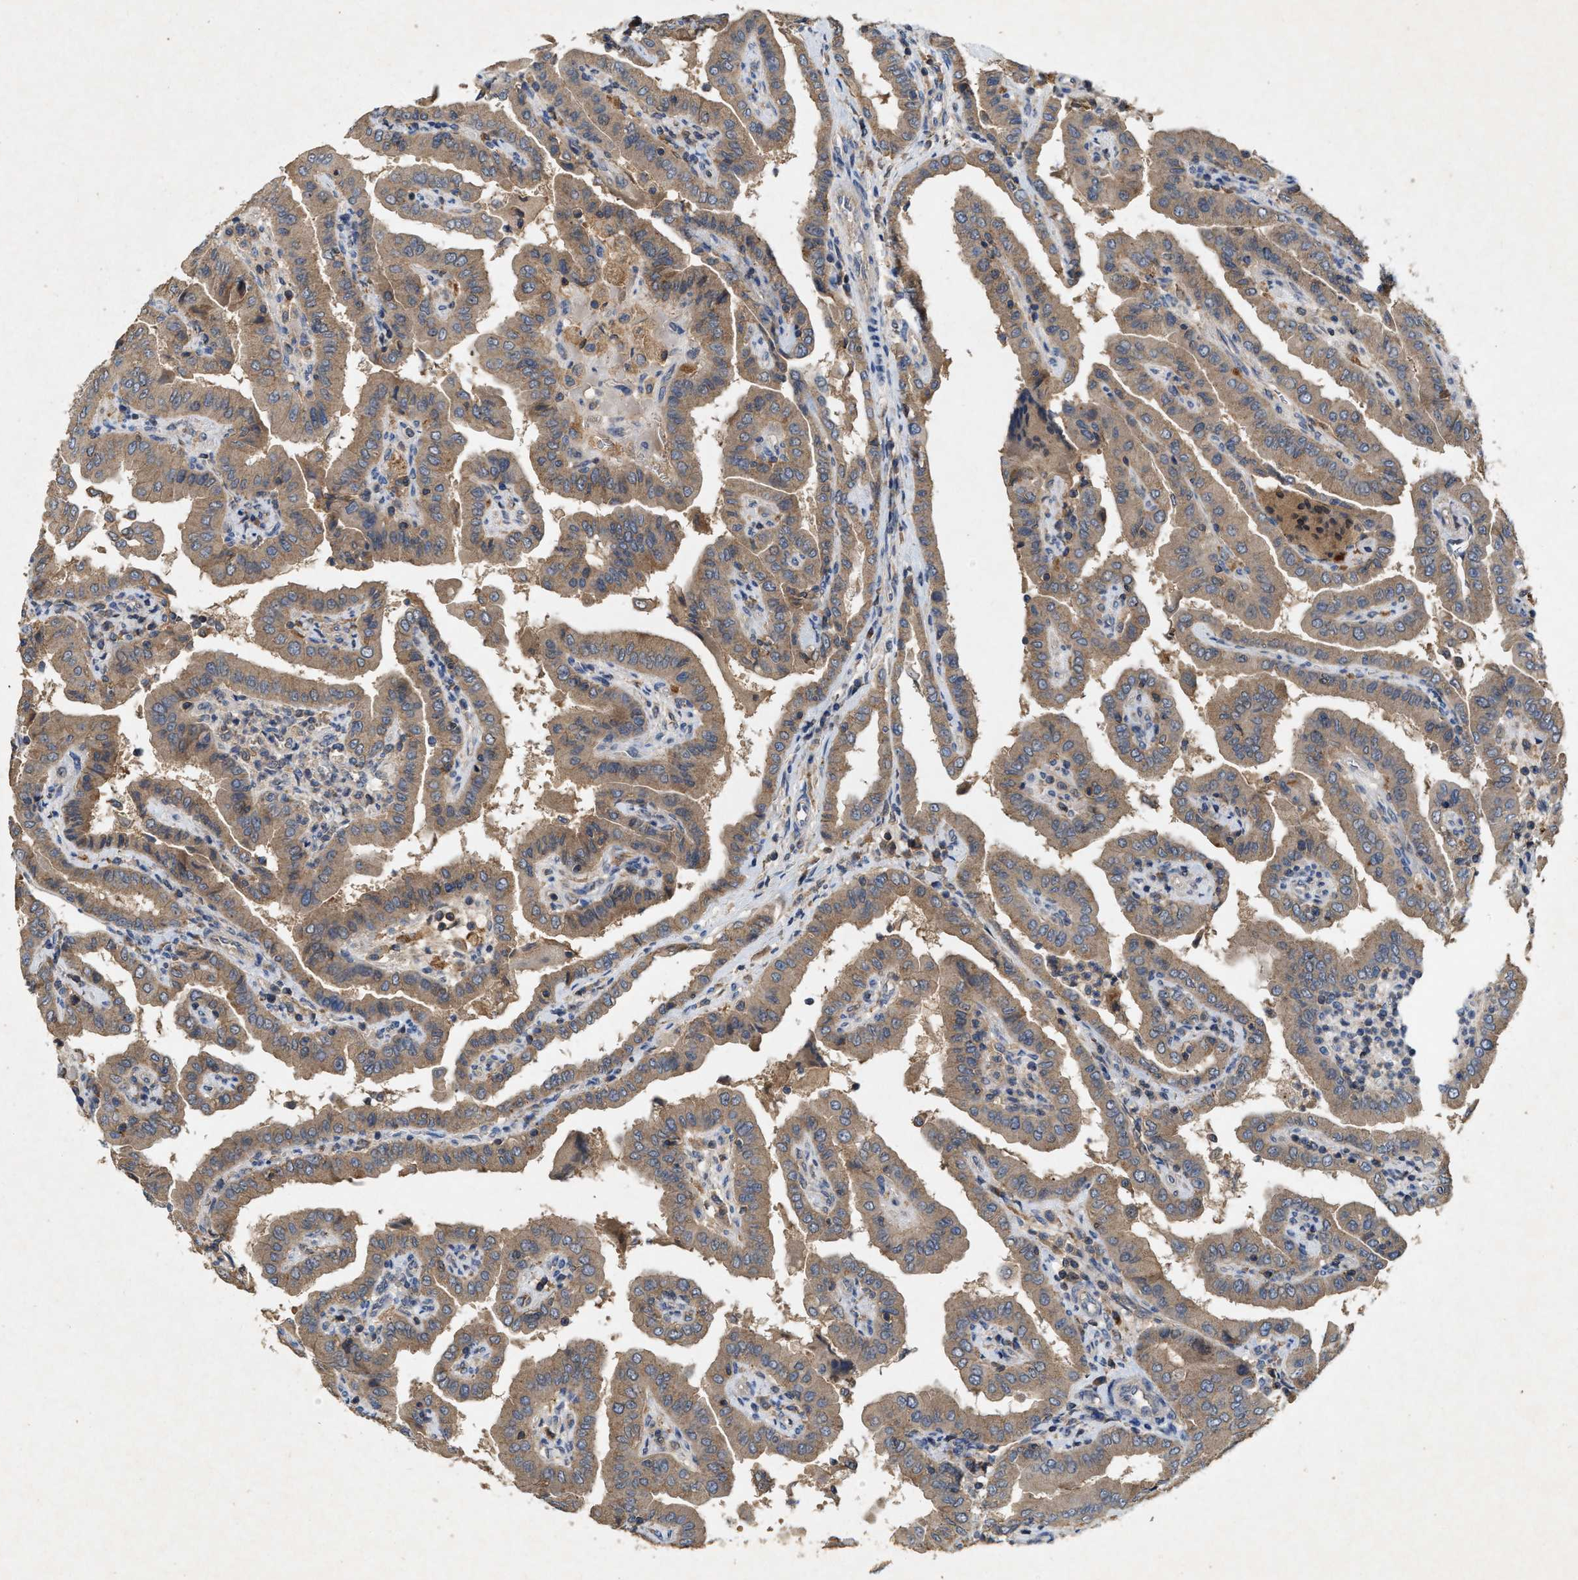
{"staining": {"intensity": "moderate", "quantity": ">75%", "location": "cytoplasmic/membranous"}, "tissue": "thyroid cancer", "cell_type": "Tumor cells", "image_type": "cancer", "snomed": [{"axis": "morphology", "description": "Papillary adenocarcinoma, NOS"}, {"axis": "topography", "description": "Thyroid gland"}], "caption": "Immunohistochemical staining of papillary adenocarcinoma (thyroid) displays medium levels of moderate cytoplasmic/membranous protein expression in about >75% of tumor cells.", "gene": "LPAR2", "patient": {"sex": "male", "age": 33}}